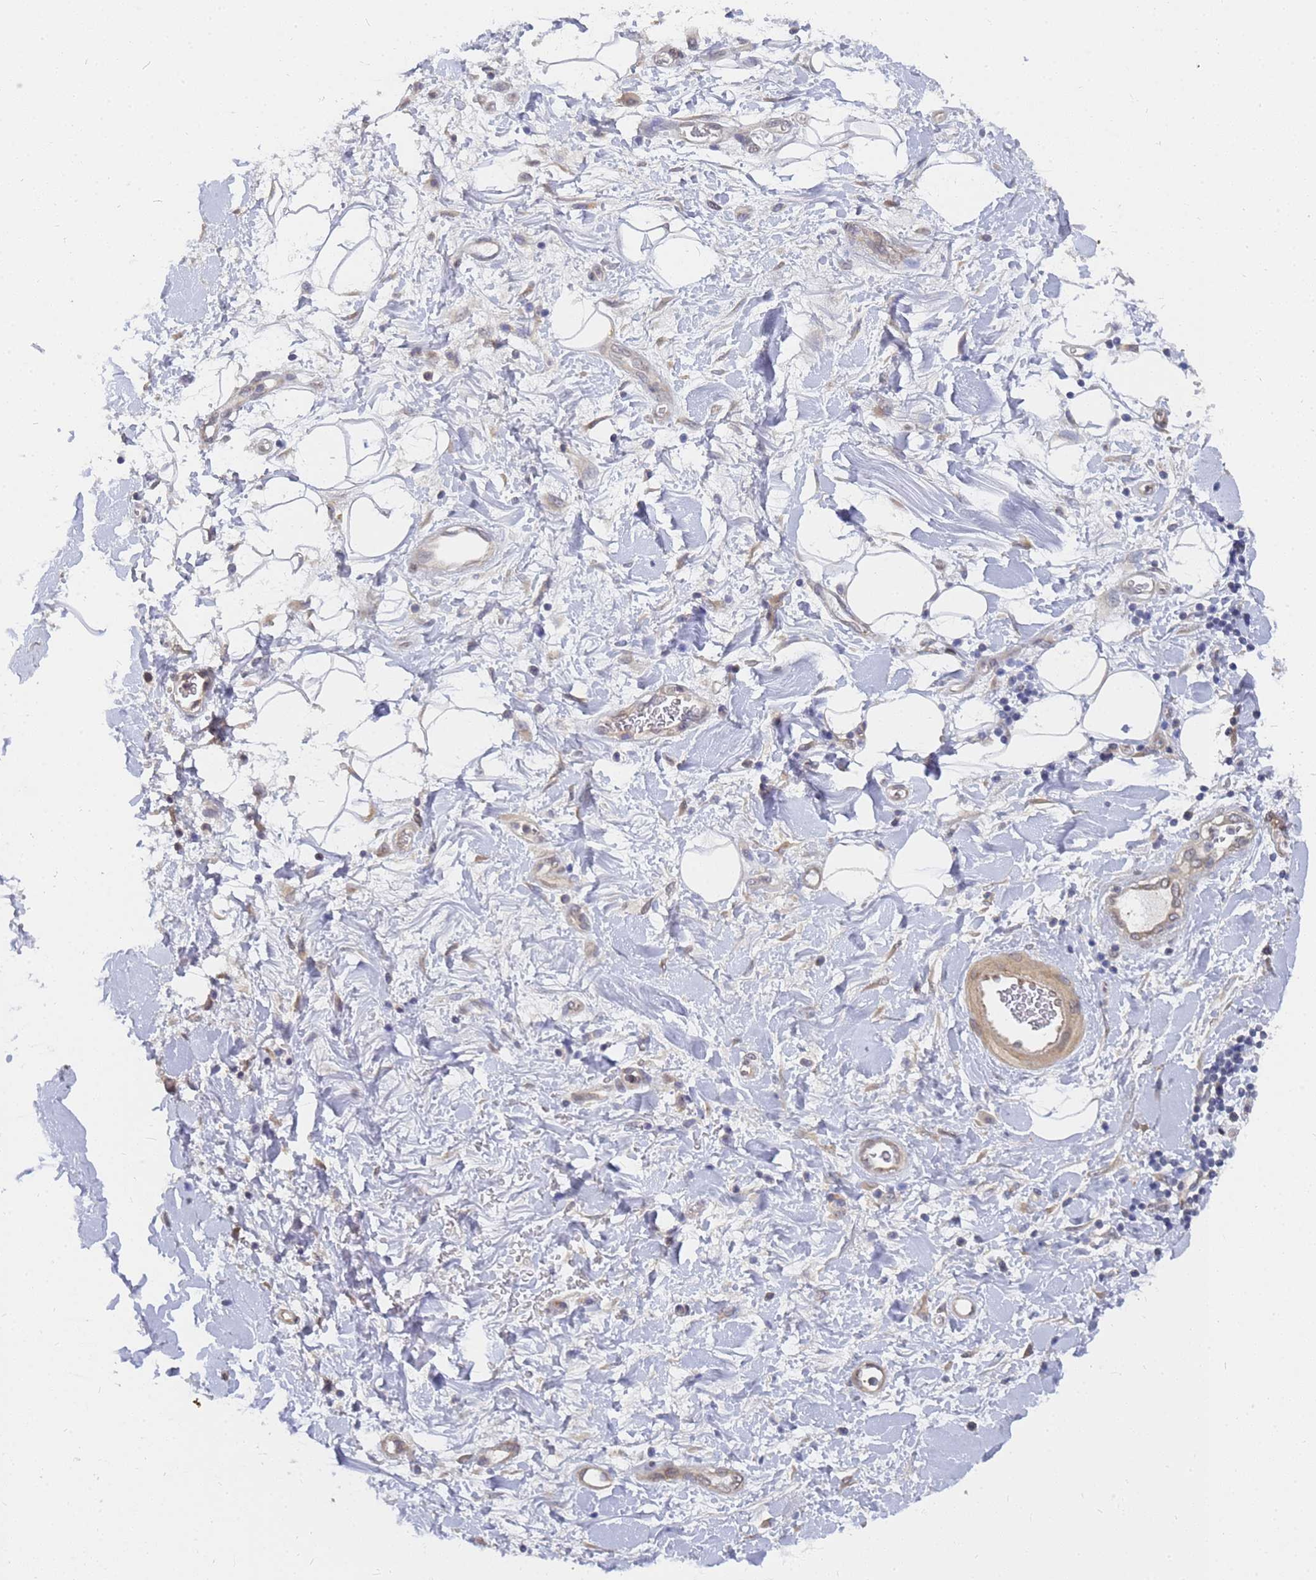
{"staining": {"intensity": "negative", "quantity": "none", "location": "none"}, "tissue": "adipose tissue", "cell_type": "Adipocytes", "image_type": "normal", "snomed": [{"axis": "morphology", "description": "Normal tissue, NOS"}, {"axis": "morphology", "description": "Adenocarcinoma, NOS"}, {"axis": "topography", "description": "Pancreas"}, {"axis": "topography", "description": "Peripheral nerve tissue"}], "caption": "High power microscopy photomicrograph of an IHC micrograph of normal adipose tissue, revealing no significant staining in adipocytes. Nuclei are stained in blue.", "gene": "FAM166B", "patient": {"sex": "male", "age": 59}}